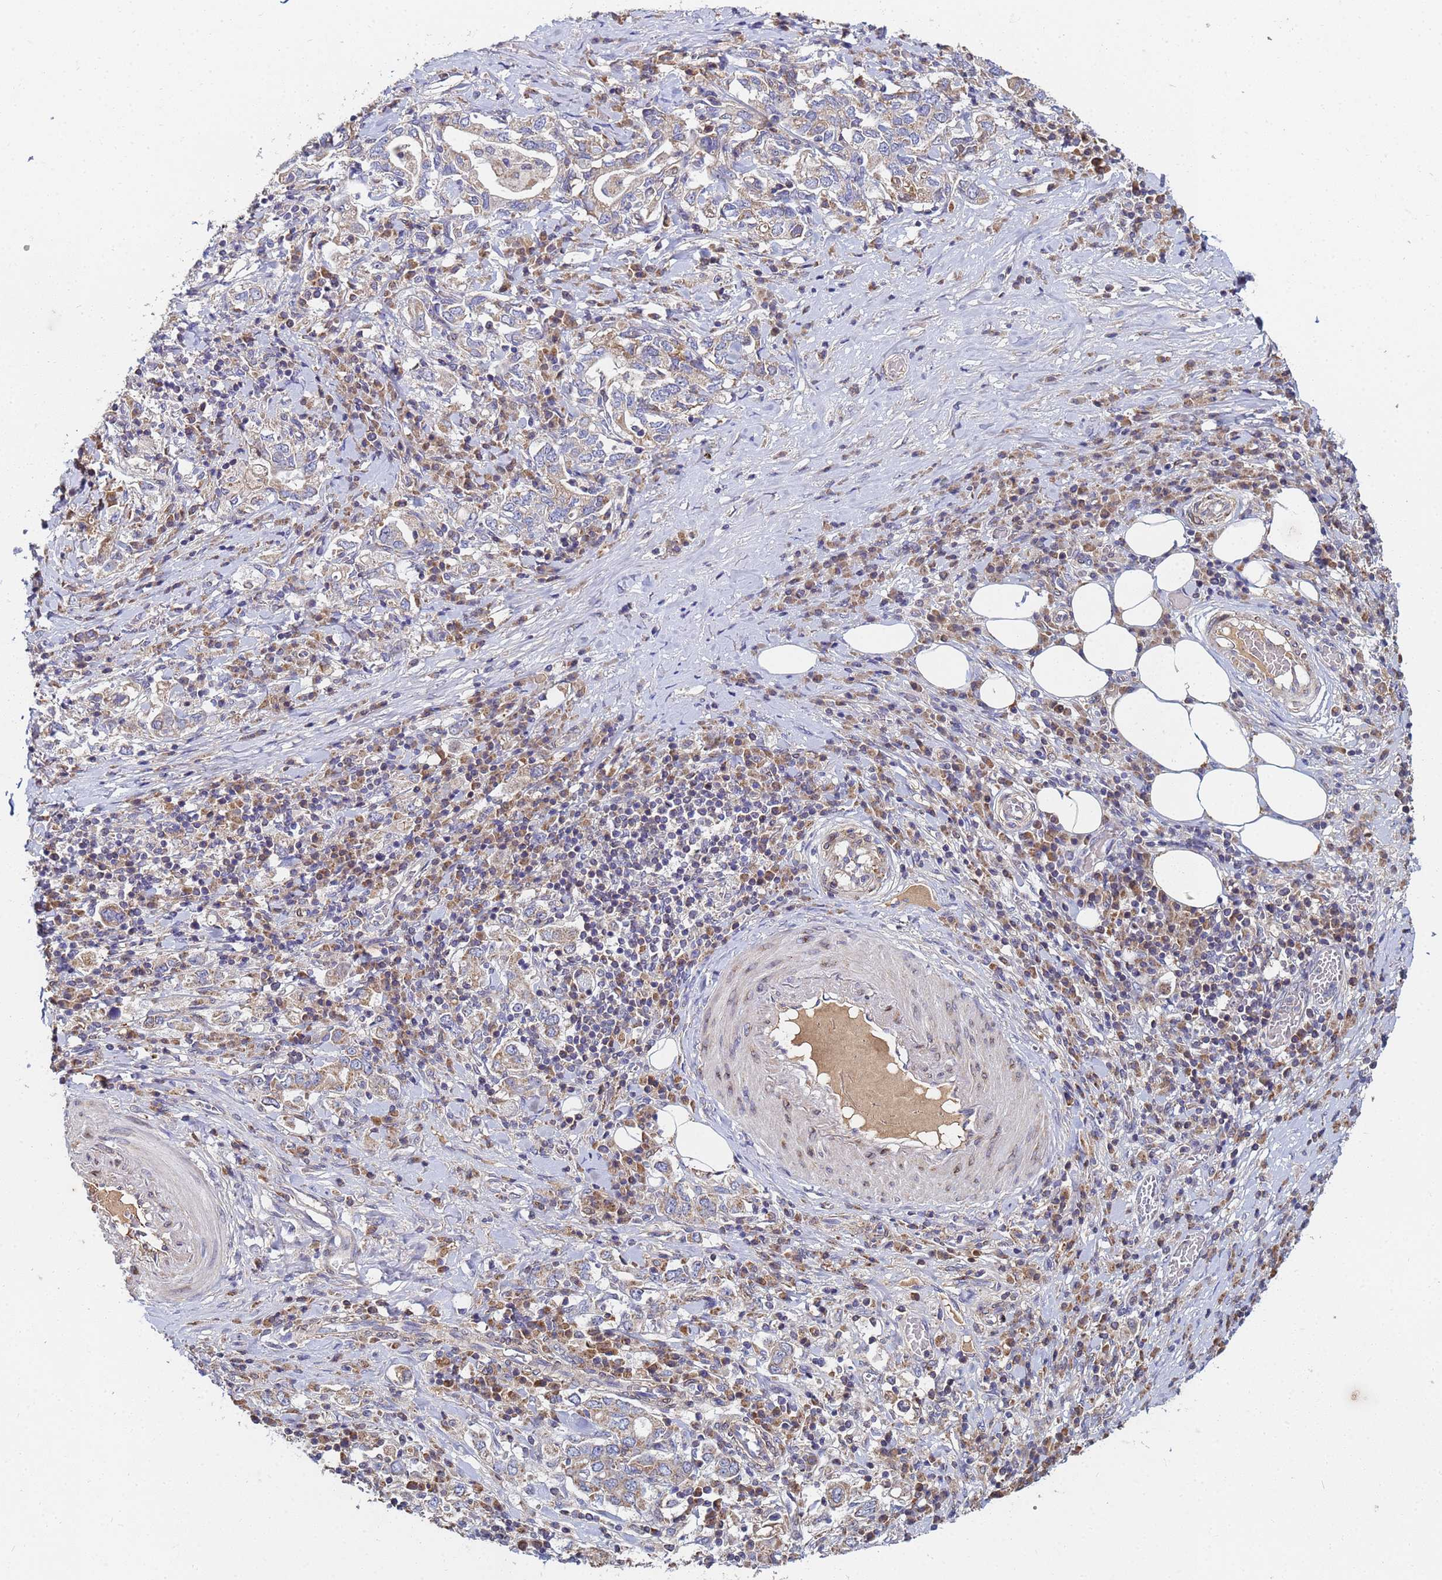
{"staining": {"intensity": "weak", "quantity": "25%-75%", "location": "cytoplasmic/membranous"}, "tissue": "stomach cancer", "cell_type": "Tumor cells", "image_type": "cancer", "snomed": [{"axis": "morphology", "description": "Adenocarcinoma, NOS"}, {"axis": "topography", "description": "Stomach, upper"}, {"axis": "topography", "description": "Stomach"}], "caption": "Brown immunohistochemical staining in stomach cancer shows weak cytoplasmic/membranous staining in approximately 25%-75% of tumor cells. (brown staining indicates protein expression, while blue staining denotes nuclei).", "gene": "C5orf34", "patient": {"sex": "male", "age": 62}}